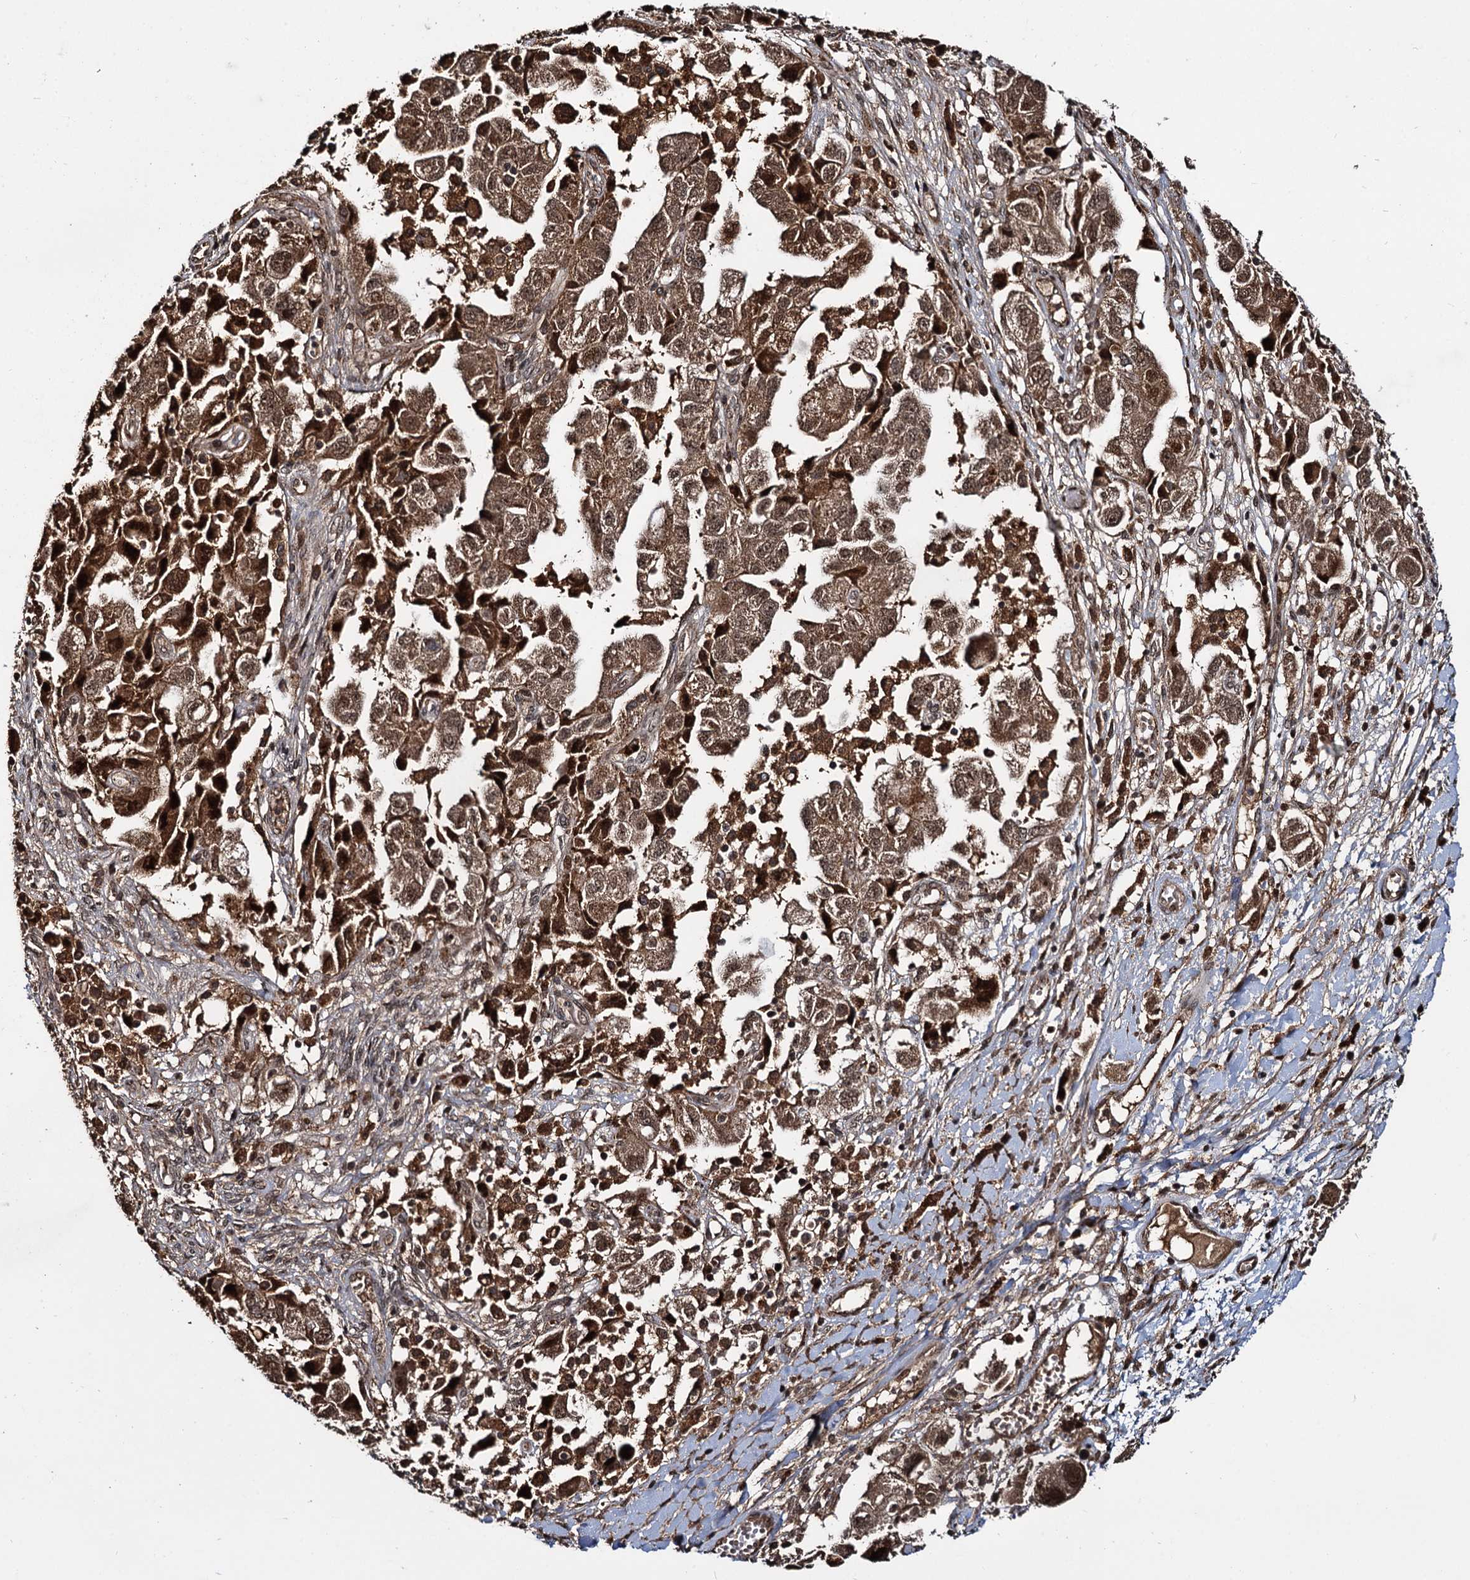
{"staining": {"intensity": "moderate", "quantity": ">75%", "location": "cytoplasmic/membranous,nuclear"}, "tissue": "ovarian cancer", "cell_type": "Tumor cells", "image_type": "cancer", "snomed": [{"axis": "morphology", "description": "Carcinoma, NOS"}, {"axis": "morphology", "description": "Cystadenocarcinoma, serous, NOS"}, {"axis": "topography", "description": "Ovary"}], "caption": "Ovarian serous cystadenocarcinoma tissue displays moderate cytoplasmic/membranous and nuclear positivity in approximately >75% of tumor cells, visualized by immunohistochemistry.", "gene": "CEP192", "patient": {"sex": "female", "age": 69}}